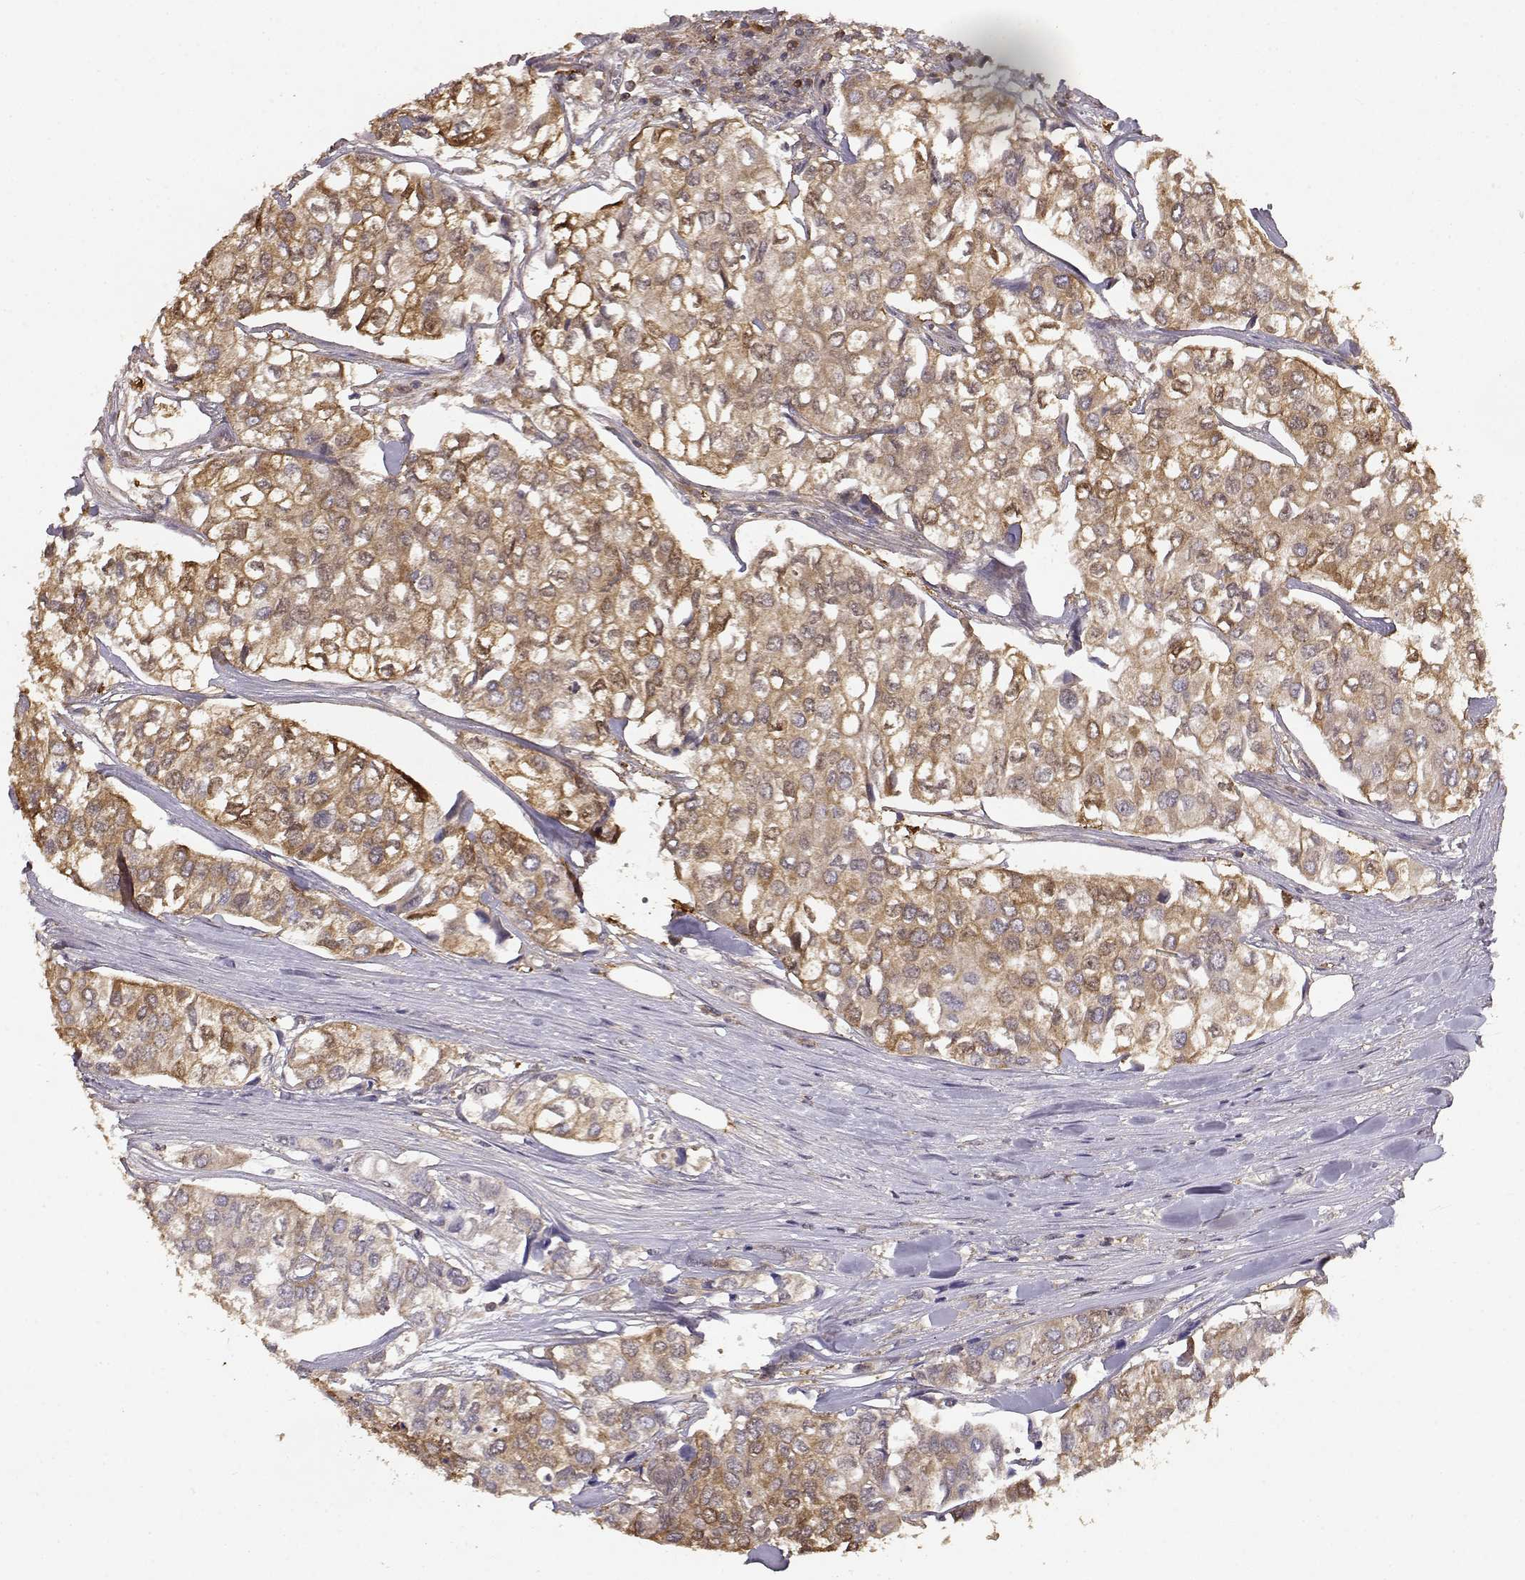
{"staining": {"intensity": "weak", "quantity": ">75%", "location": "cytoplasmic/membranous"}, "tissue": "urothelial cancer", "cell_type": "Tumor cells", "image_type": "cancer", "snomed": [{"axis": "morphology", "description": "Urothelial carcinoma, High grade"}, {"axis": "topography", "description": "Urinary bladder"}], "caption": "A photomicrograph showing weak cytoplasmic/membranous staining in approximately >75% of tumor cells in urothelial cancer, as visualized by brown immunohistochemical staining.", "gene": "CRIM1", "patient": {"sex": "male", "age": 73}}